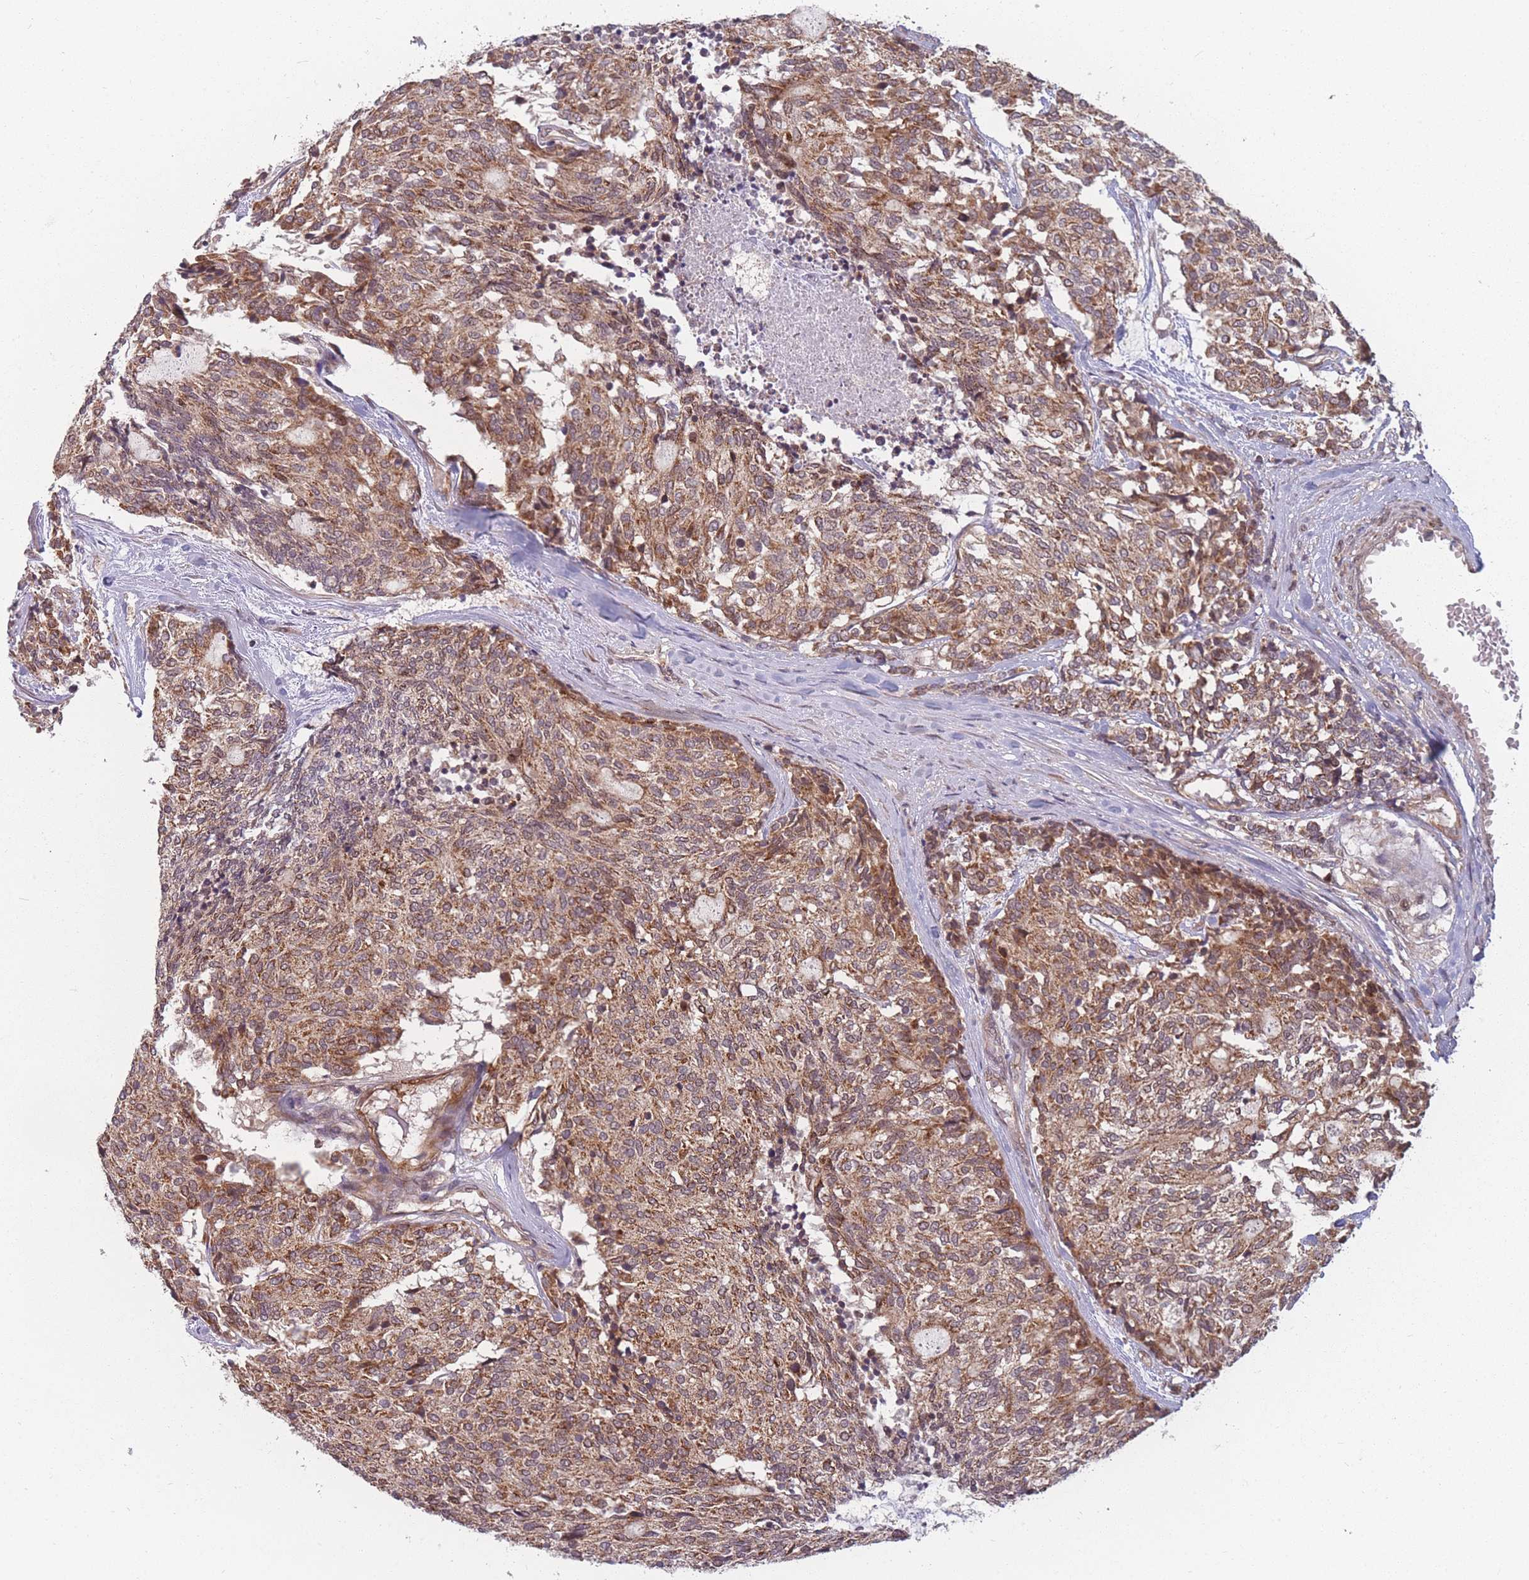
{"staining": {"intensity": "moderate", "quantity": ">75%", "location": "cytoplasmic/membranous"}, "tissue": "carcinoid", "cell_type": "Tumor cells", "image_type": "cancer", "snomed": [{"axis": "morphology", "description": "Carcinoid, malignant, NOS"}, {"axis": "topography", "description": "Pancreas"}], "caption": "Protein staining shows moderate cytoplasmic/membranous positivity in approximately >75% of tumor cells in malignant carcinoid.", "gene": "FAM153A", "patient": {"sex": "female", "age": 54}}